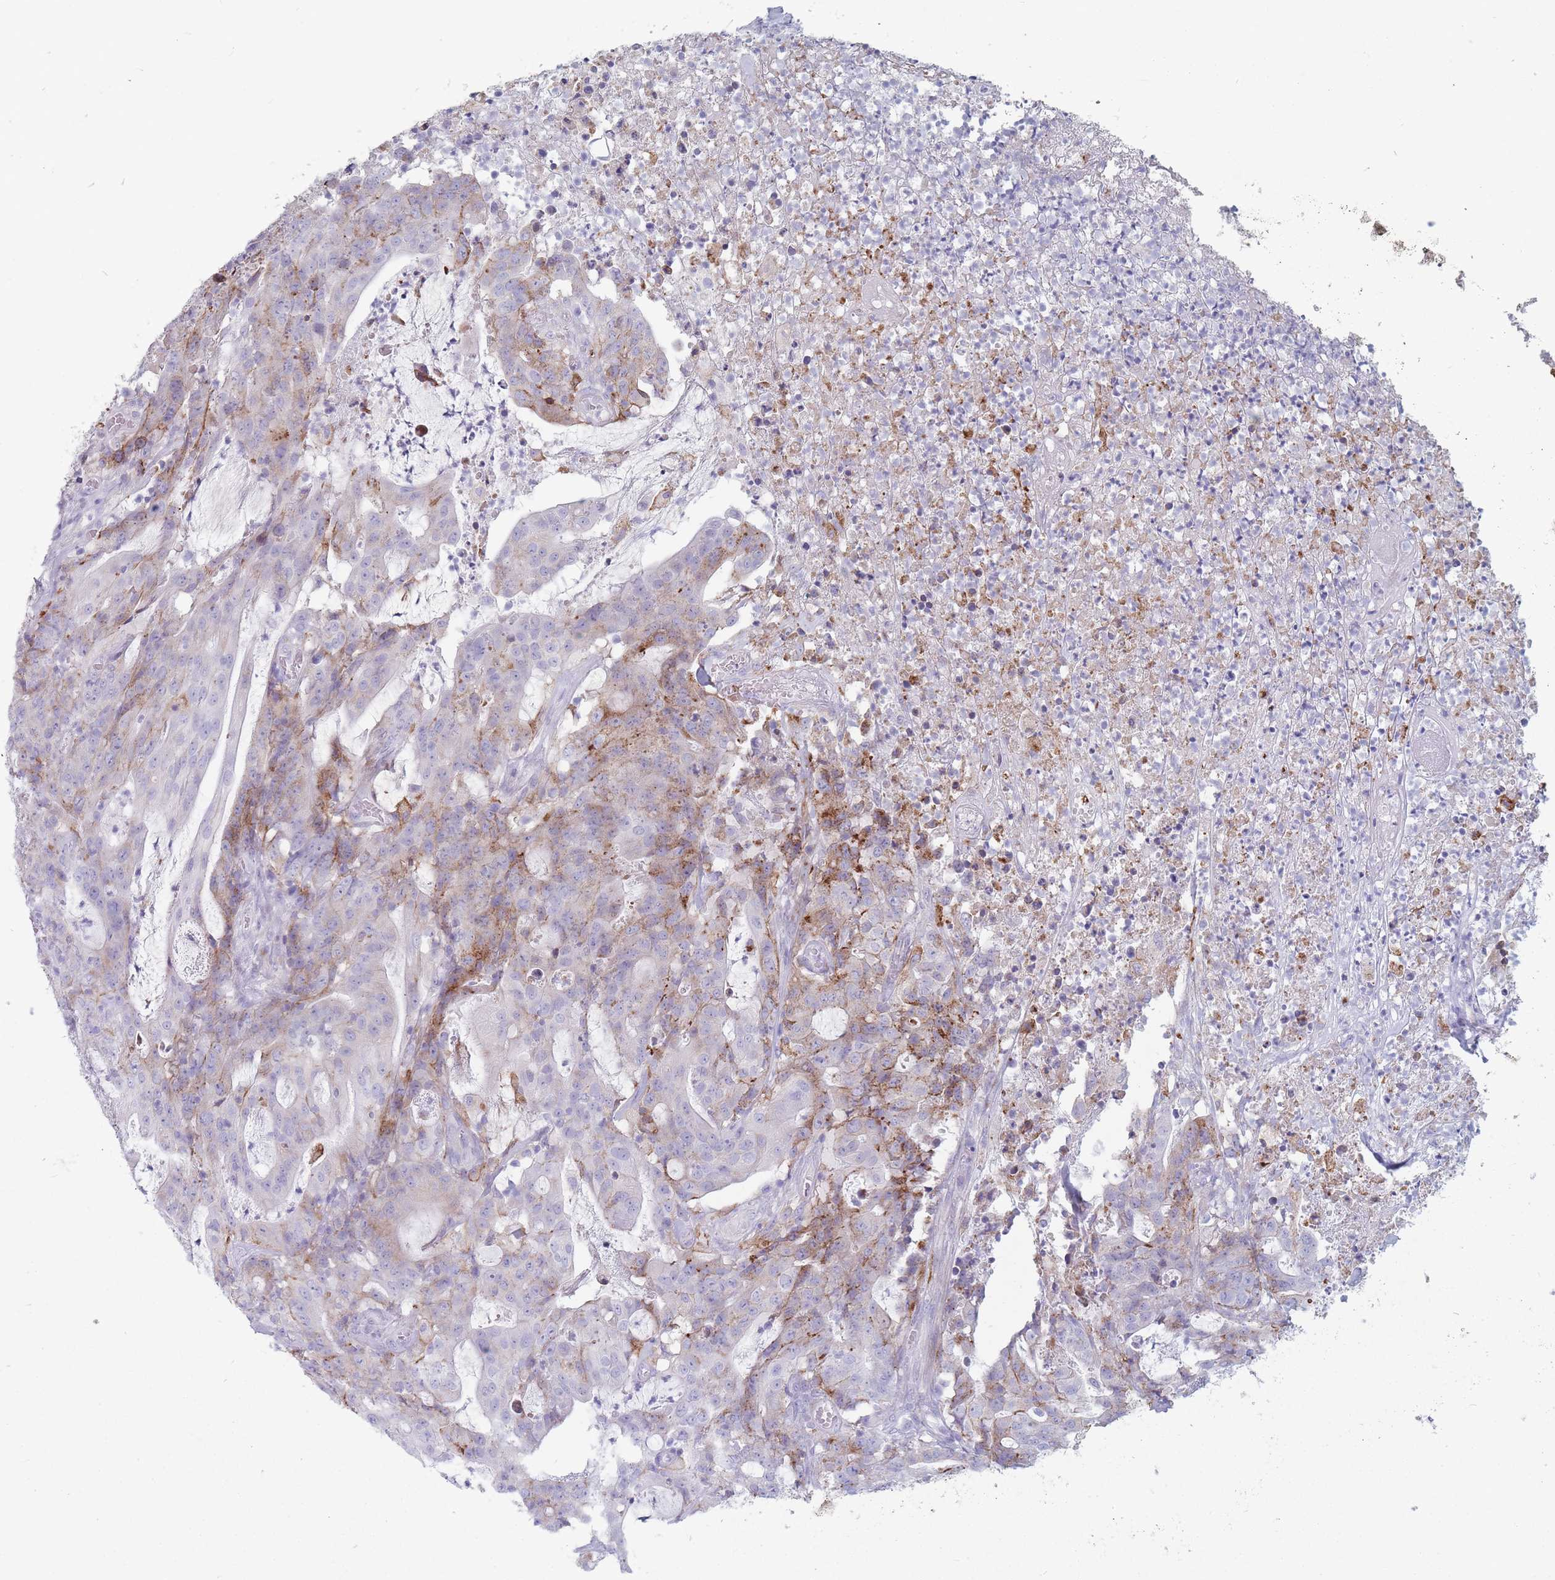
{"staining": {"intensity": "moderate", "quantity": "<25%", "location": "cytoplasmic/membranous"}, "tissue": "colorectal cancer", "cell_type": "Tumor cells", "image_type": "cancer", "snomed": [{"axis": "morphology", "description": "Adenocarcinoma, NOS"}, {"axis": "topography", "description": "Colon"}], "caption": "There is low levels of moderate cytoplasmic/membranous positivity in tumor cells of colorectal cancer (adenocarcinoma), as demonstrated by immunohistochemical staining (brown color).", "gene": "ST3GAL5", "patient": {"sex": "male", "age": 83}}